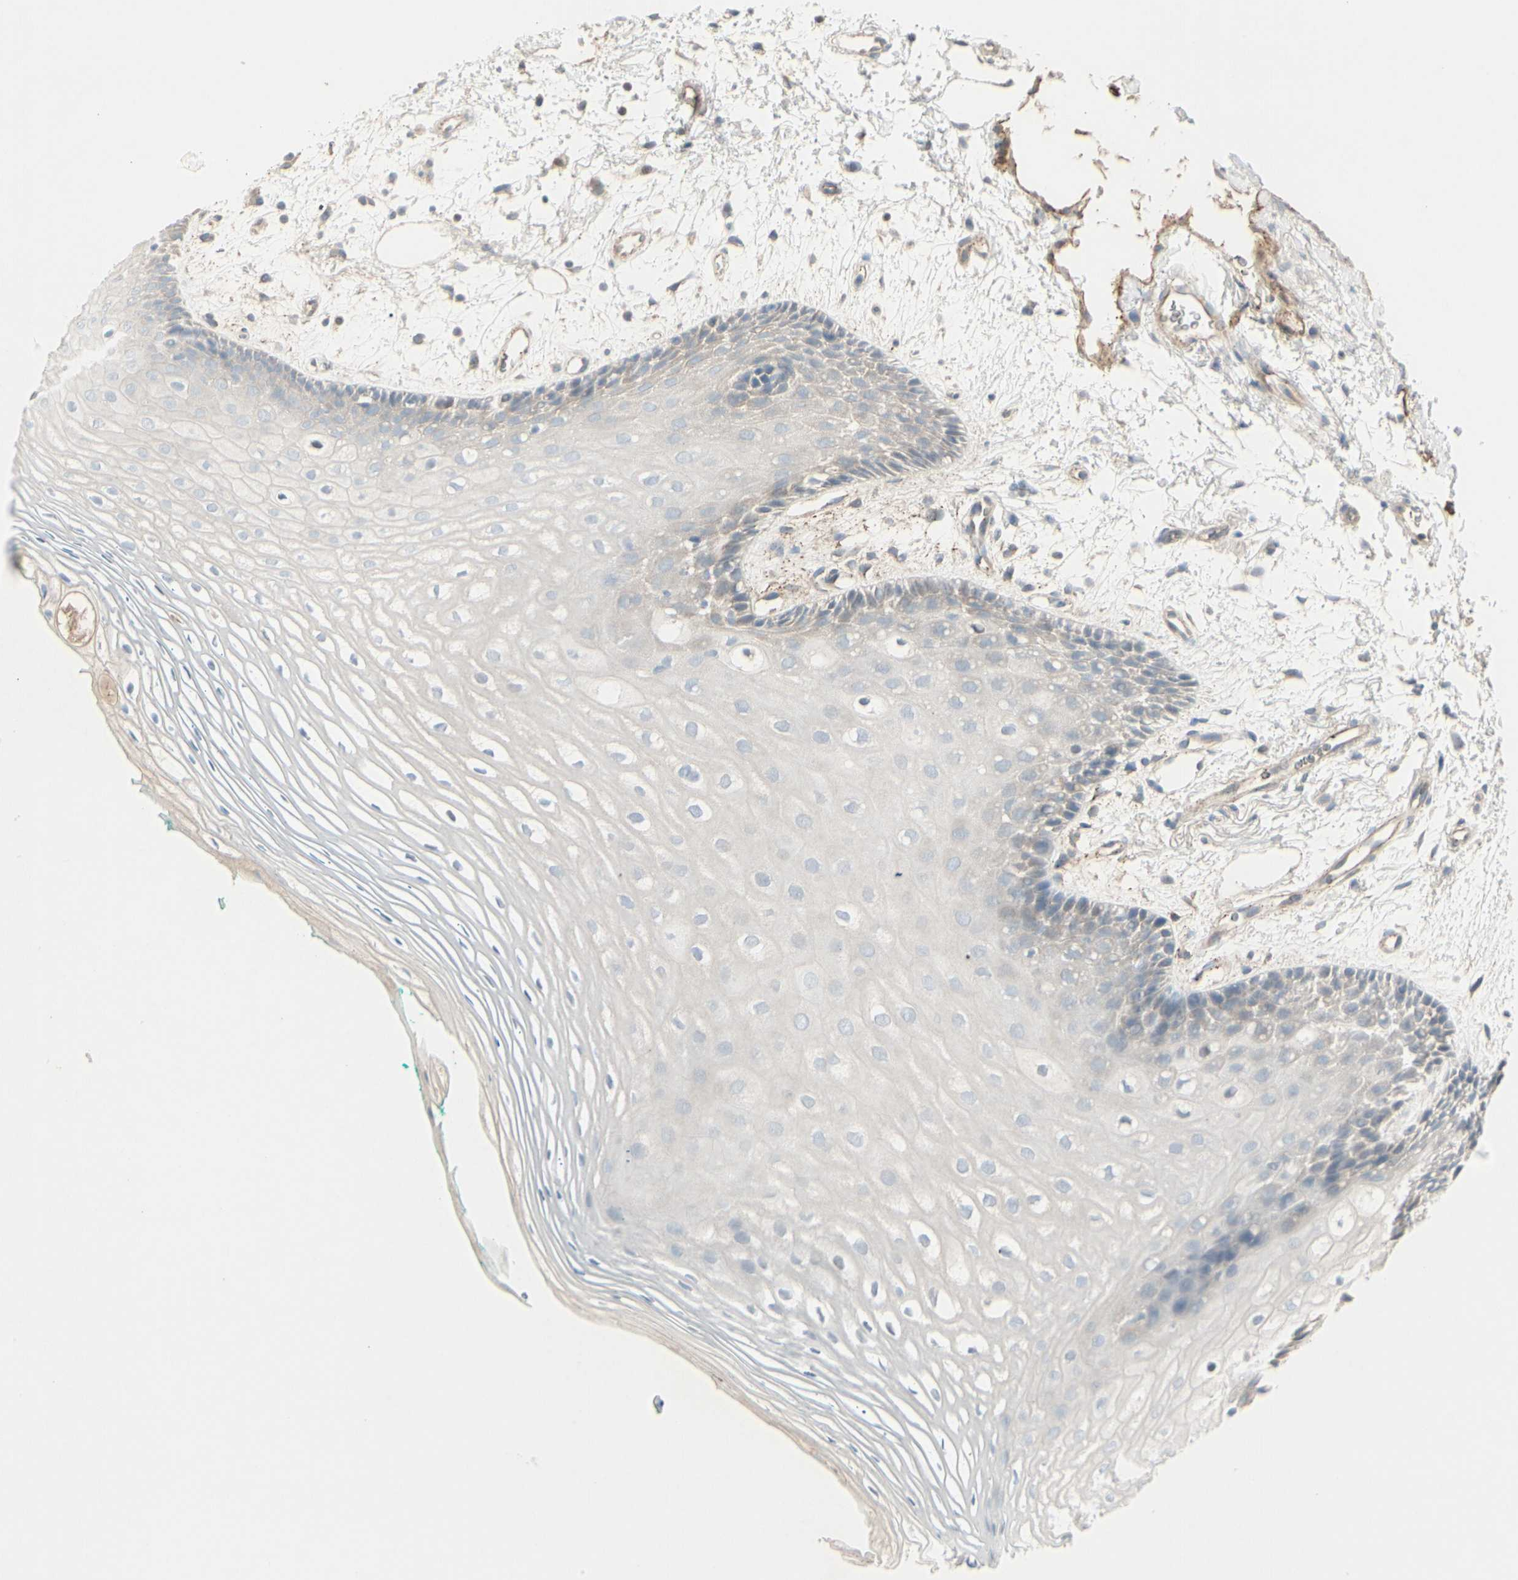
{"staining": {"intensity": "negative", "quantity": "none", "location": "none"}, "tissue": "oral mucosa", "cell_type": "Squamous epithelial cells", "image_type": "normal", "snomed": [{"axis": "morphology", "description": "Normal tissue, NOS"}, {"axis": "topography", "description": "Skeletal muscle"}, {"axis": "topography", "description": "Oral tissue"}, {"axis": "topography", "description": "Peripheral nerve tissue"}], "caption": "Immunohistochemistry micrograph of benign human oral mucosa stained for a protein (brown), which reveals no expression in squamous epithelial cells. The staining was performed using DAB to visualize the protein expression in brown, while the nuclei were stained in blue with hematoxylin (Magnification: 20x).", "gene": "CACNA2D1", "patient": {"sex": "female", "age": 84}}